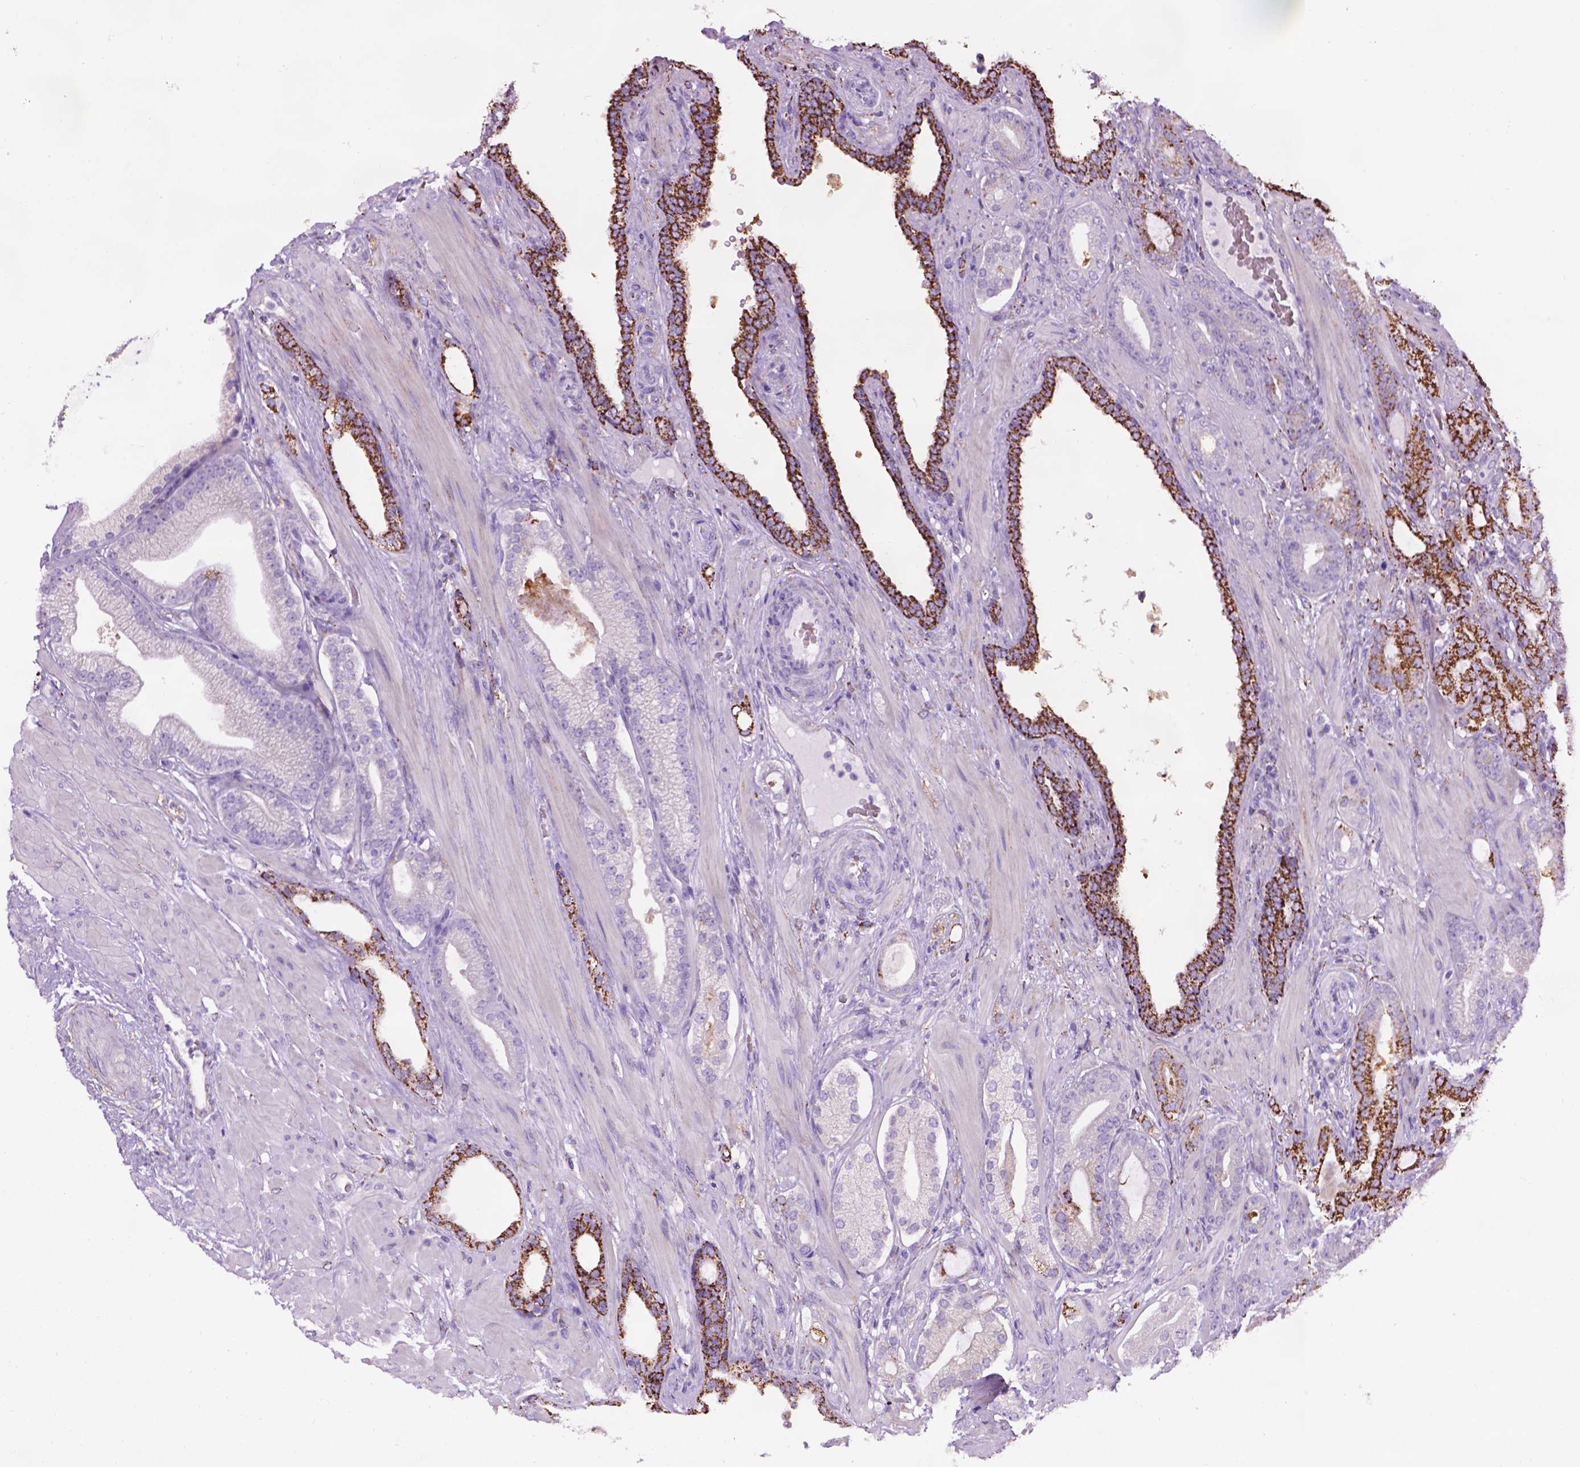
{"staining": {"intensity": "negative", "quantity": "none", "location": "none"}, "tissue": "prostate cancer", "cell_type": "Tumor cells", "image_type": "cancer", "snomed": [{"axis": "morphology", "description": "Adenocarcinoma, Low grade"}, {"axis": "topography", "description": "Prostate"}], "caption": "IHC of low-grade adenocarcinoma (prostate) reveals no staining in tumor cells.", "gene": "TMEM132E", "patient": {"sex": "male", "age": 57}}